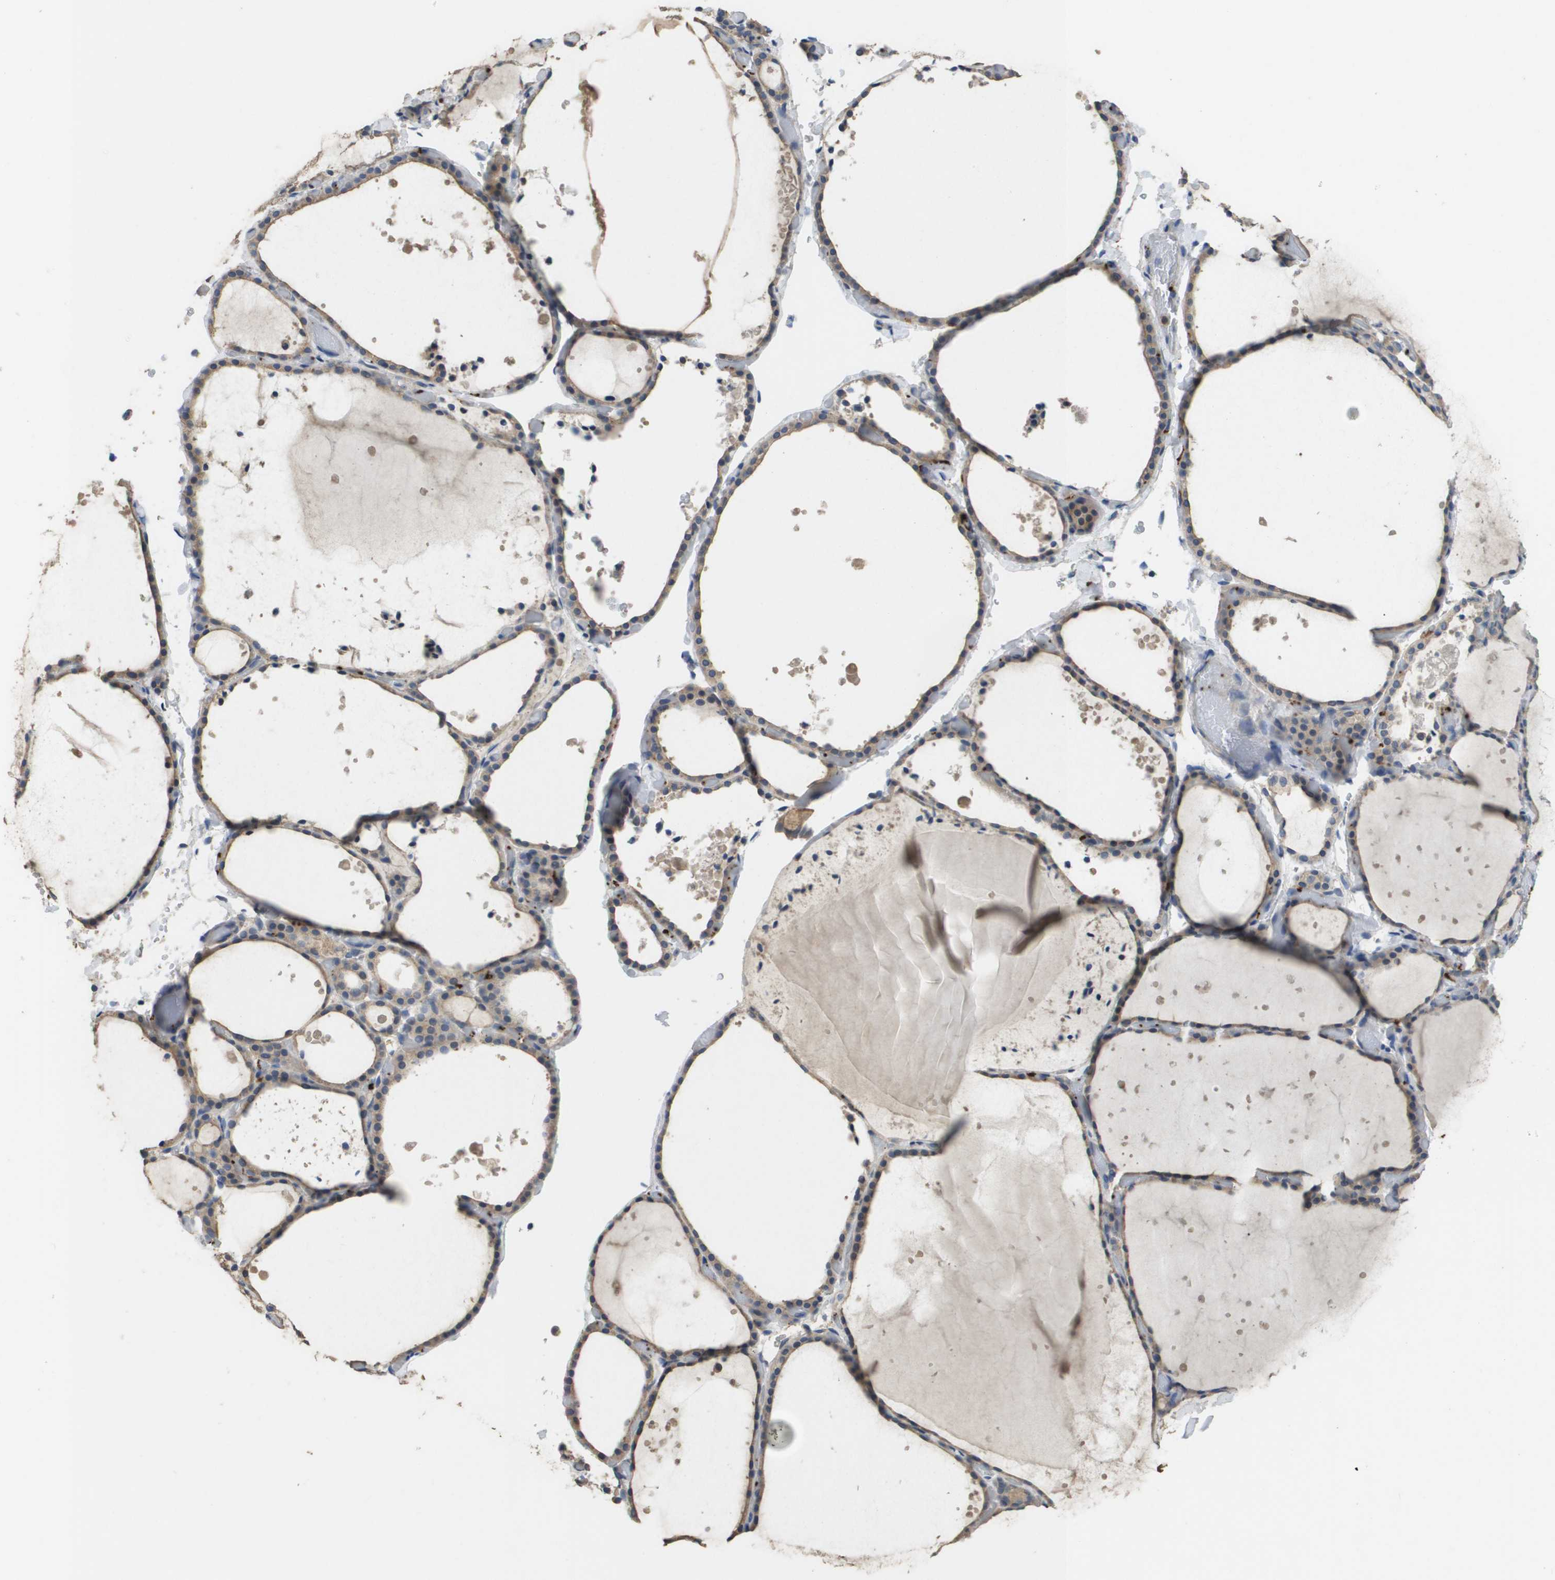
{"staining": {"intensity": "weak", "quantity": ">75%", "location": "cytoplasmic/membranous"}, "tissue": "thyroid gland", "cell_type": "Glandular cells", "image_type": "normal", "snomed": [{"axis": "morphology", "description": "Normal tissue, NOS"}, {"axis": "topography", "description": "Thyroid gland"}], "caption": "Thyroid gland stained with a brown dye demonstrates weak cytoplasmic/membranous positive positivity in approximately >75% of glandular cells.", "gene": "RAB27B", "patient": {"sex": "female", "age": 44}}